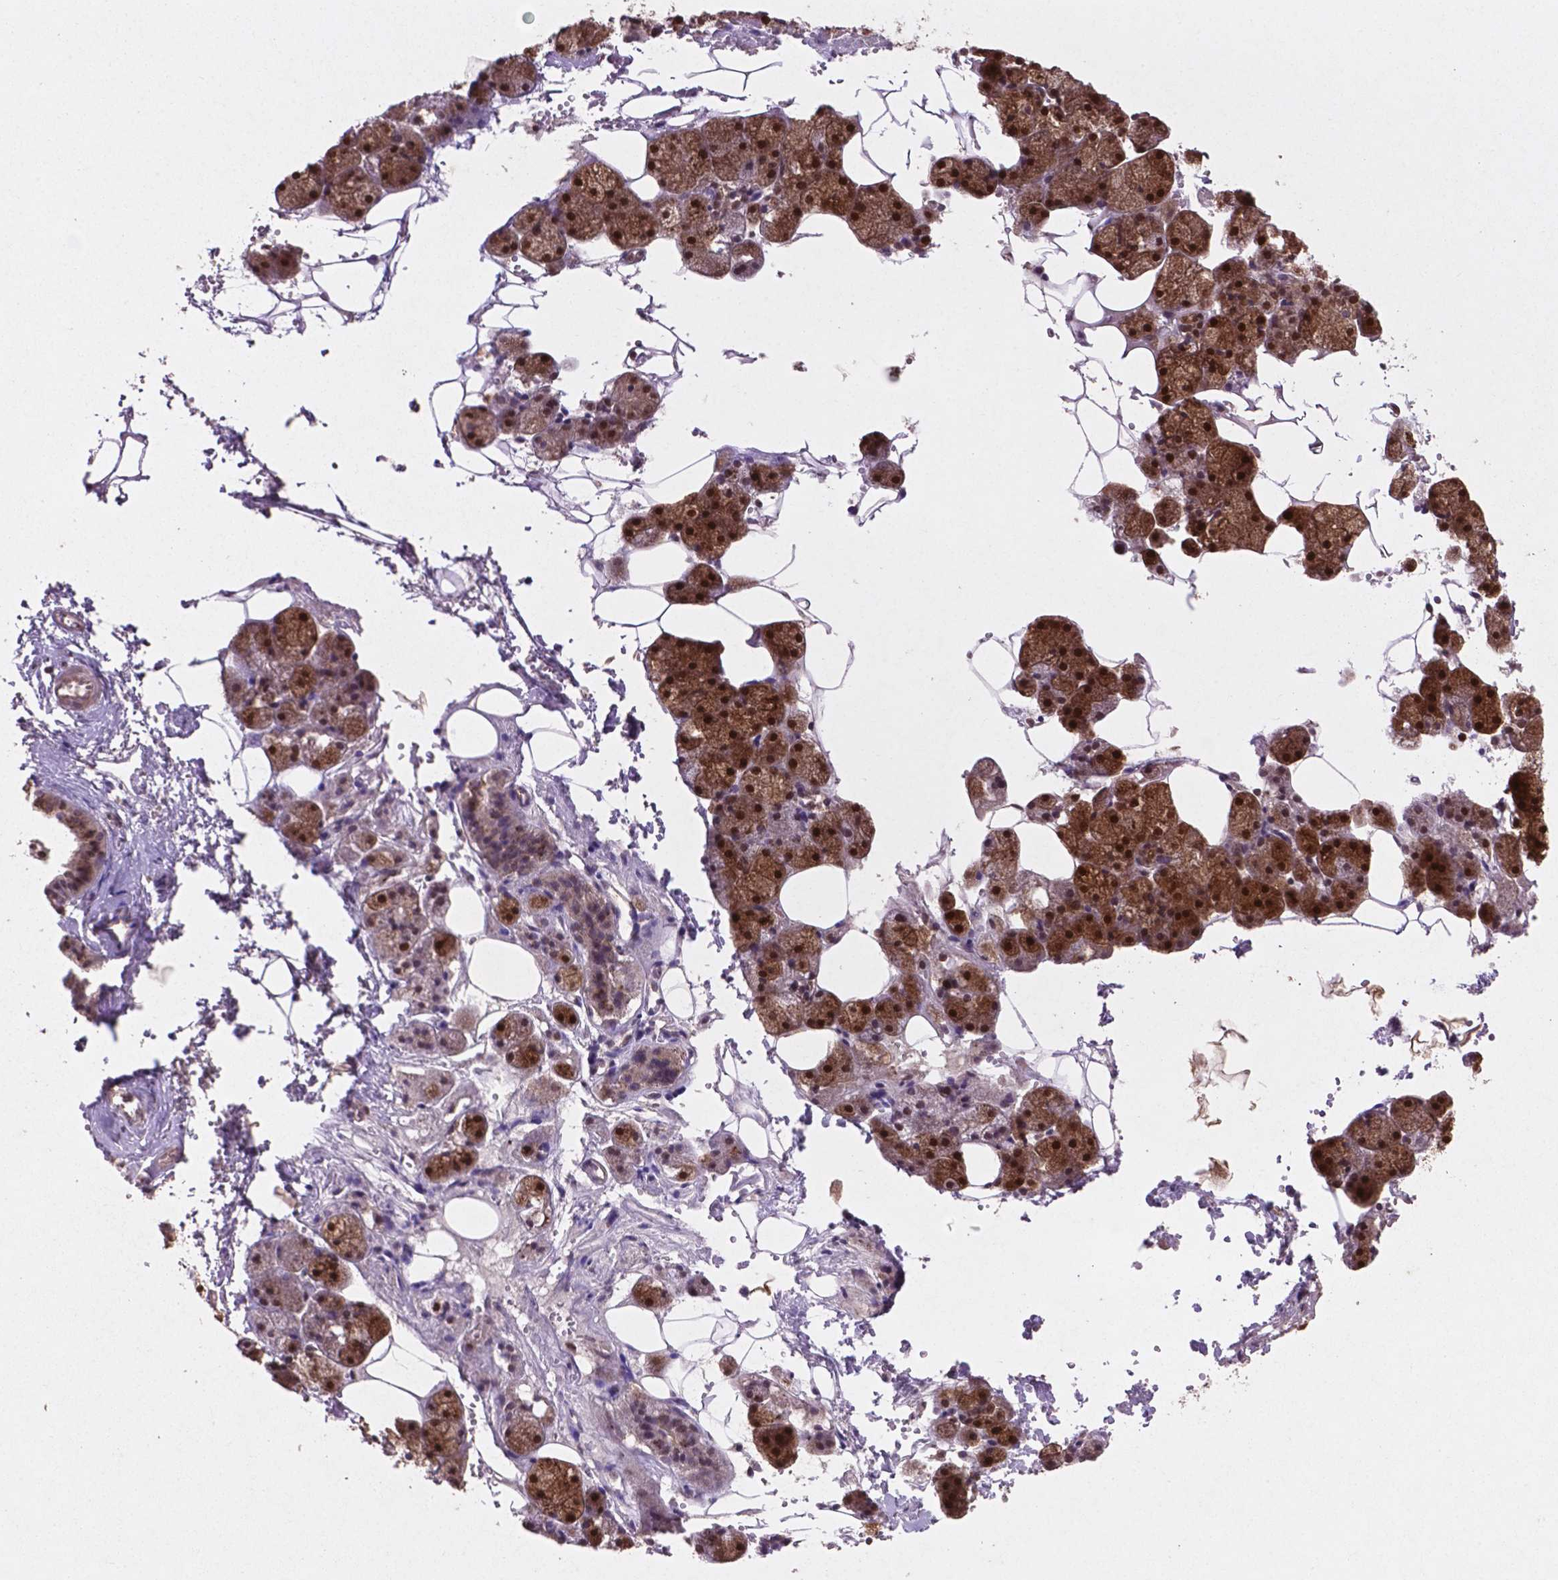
{"staining": {"intensity": "strong", "quantity": "25%-75%", "location": "cytoplasmic/membranous,nuclear"}, "tissue": "salivary gland", "cell_type": "Glandular cells", "image_type": "normal", "snomed": [{"axis": "morphology", "description": "Normal tissue, NOS"}, {"axis": "topography", "description": "Salivary gland"}], "caption": "About 25%-75% of glandular cells in benign salivary gland reveal strong cytoplasmic/membranous,nuclear protein positivity as visualized by brown immunohistochemical staining.", "gene": "GLRX", "patient": {"sex": "male", "age": 38}}